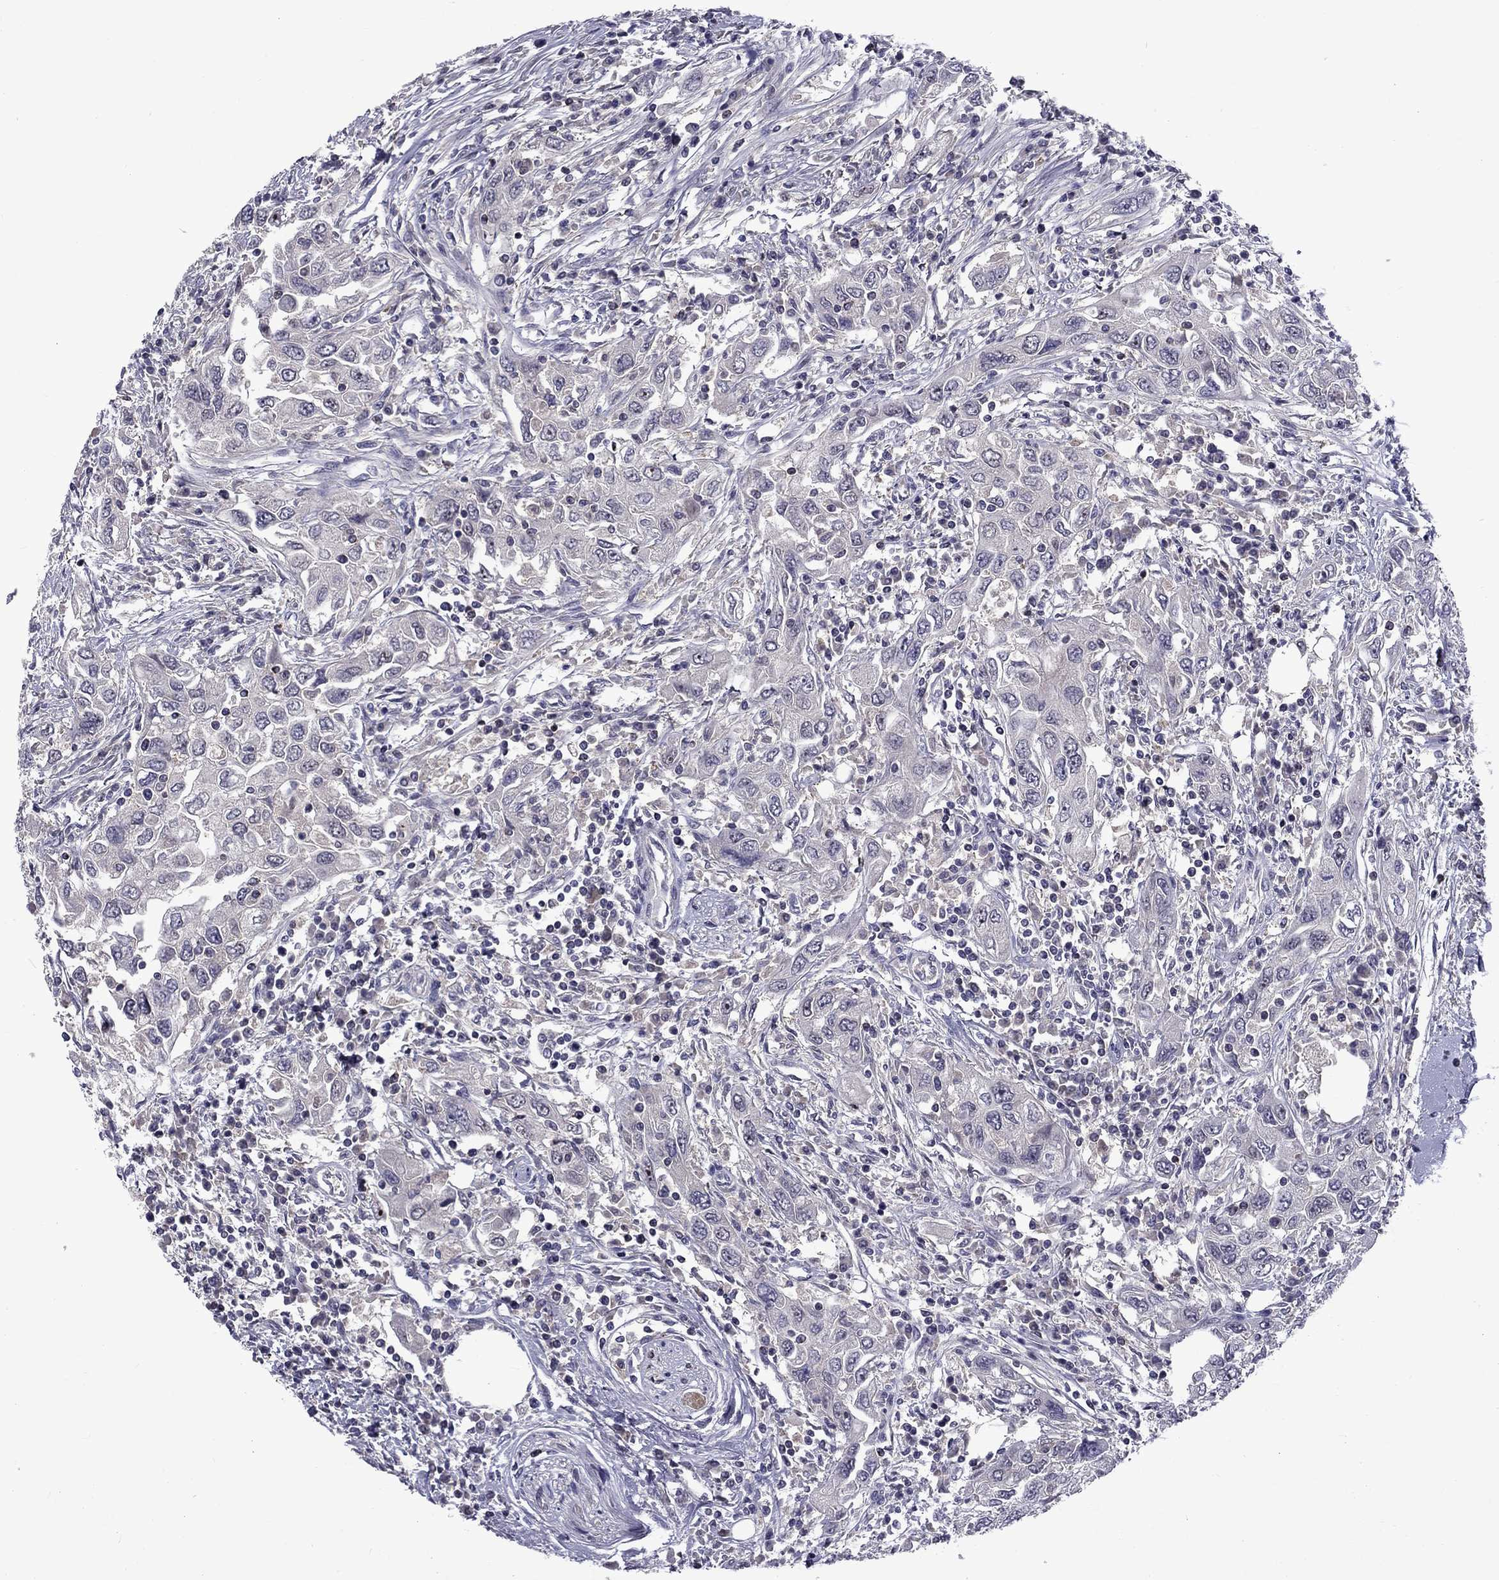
{"staining": {"intensity": "negative", "quantity": "none", "location": "none"}, "tissue": "urothelial cancer", "cell_type": "Tumor cells", "image_type": "cancer", "snomed": [{"axis": "morphology", "description": "Urothelial carcinoma, High grade"}, {"axis": "topography", "description": "Urinary bladder"}], "caption": "Tumor cells show no significant staining in urothelial cancer. Brightfield microscopy of immunohistochemistry stained with DAB (3,3'-diaminobenzidine) (brown) and hematoxylin (blue), captured at high magnification.", "gene": "SNTA1", "patient": {"sex": "male", "age": 76}}